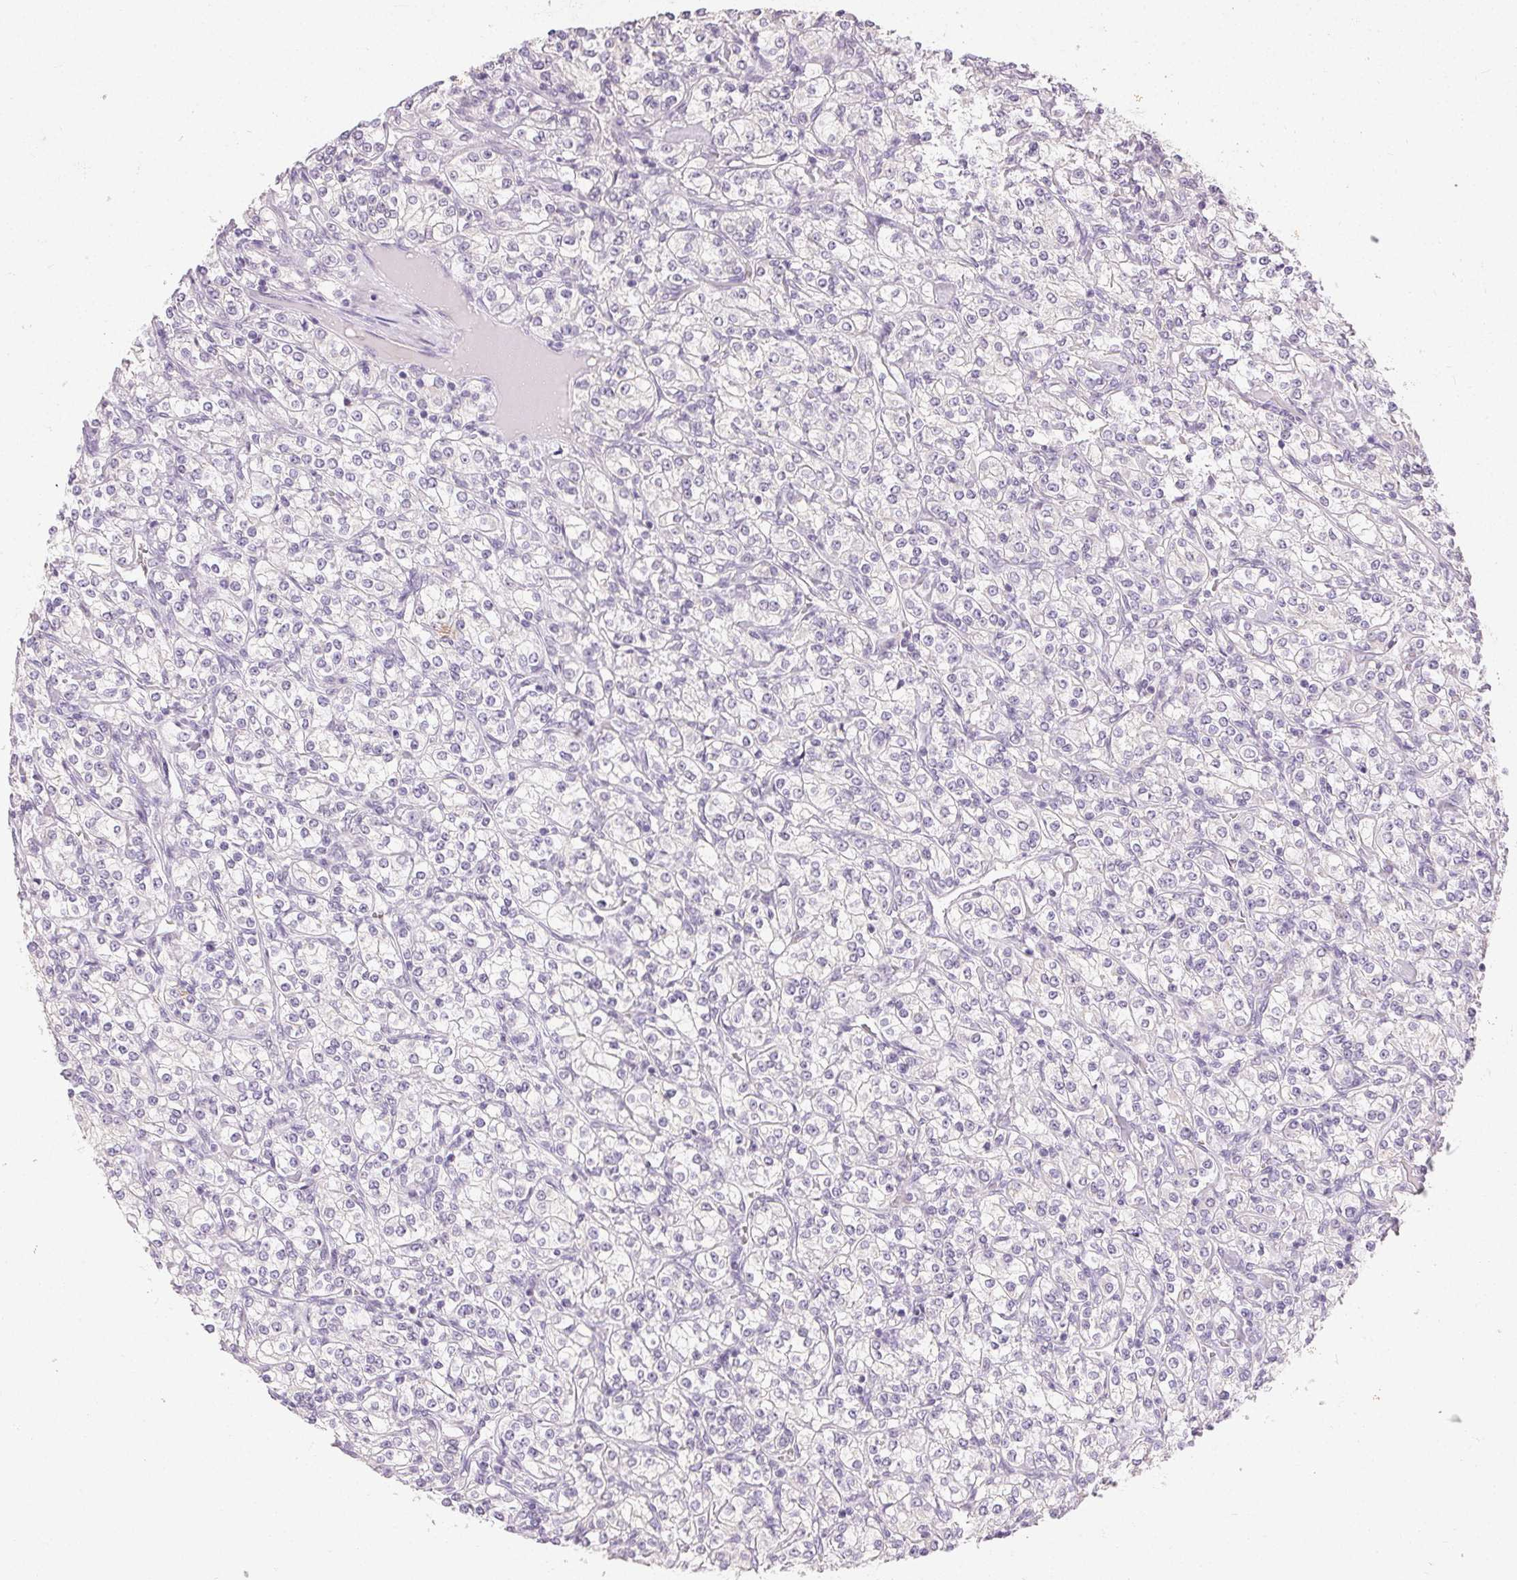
{"staining": {"intensity": "negative", "quantity": "none", "location": "none"}, "tissue": "renal cancer", "cell_type": "Tumor cells", "image_type": "cancer", "snomed": [{"axis": "morphology", "description": "Adenocarcinoma, NOS"}, {"axis": "topography", "description": "Kidney"}], "caption": "High power microscopy histopathology image of an IHC photomicrograph of renal cancer (adenocarcinoma), revealing no significant expression in tumor cells.", "gene": "SFTPD", "patient": {"sex": "male", "age": 77}}